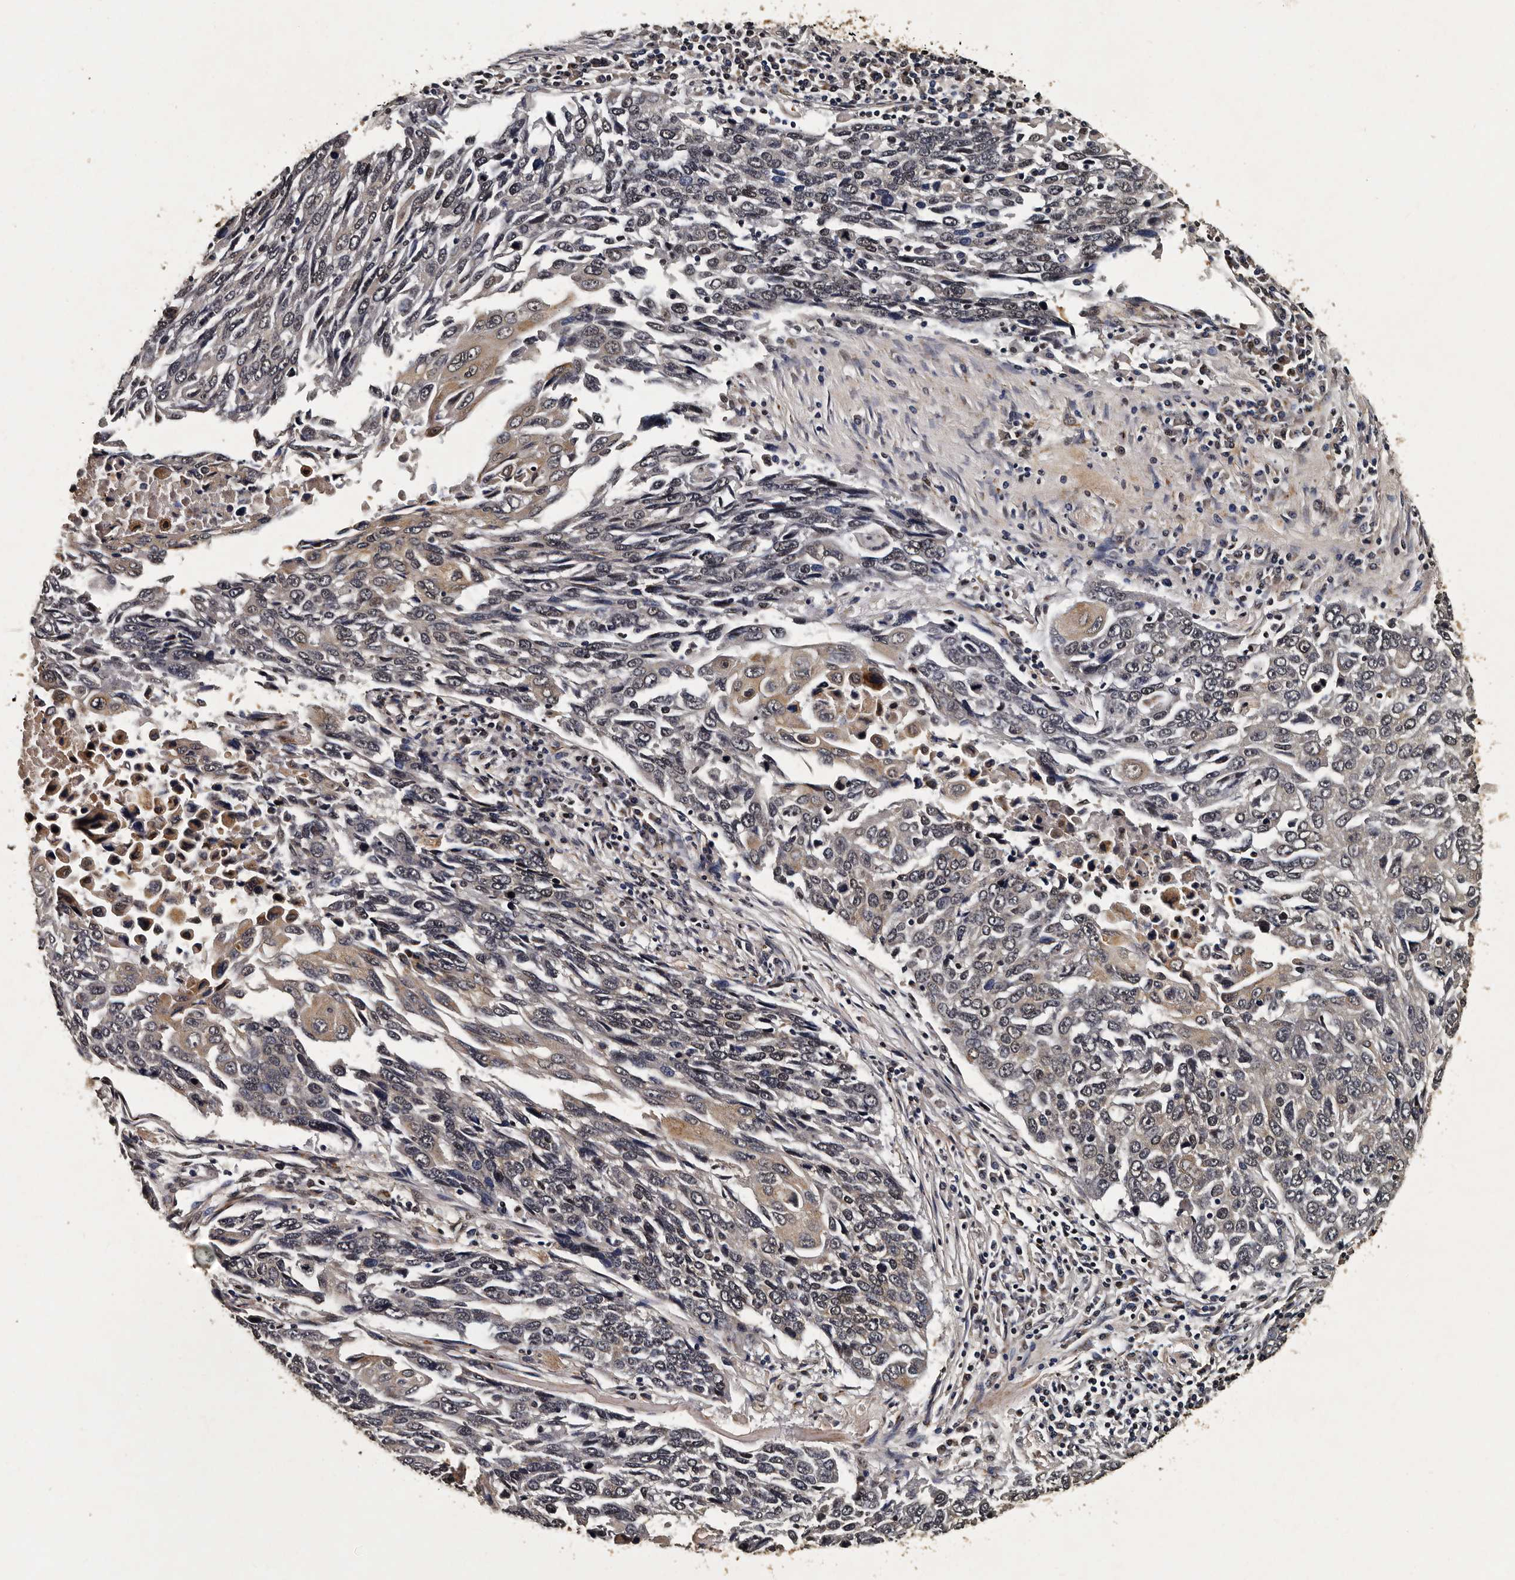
{"staining": {"intensity": "weak", "quantity": "25%-75%", "location": "cytoplasmic/membranous"}, "tissue": "lung cancer", "cell_type": "Tumor cells", "image_type": "cancer", "snomed": [{"axis": "morphology", "description": "Squamous cell carcinoma, NOS"}, {"axis": "topography", "description": "Lung"}], "caption": "Lung cancer stained with a brown dye shows weak cytoplasmic/membranous positive expression in about 25%-75% of tumor cells.", "gene": "CPNE3", "patient": {"sex": "male", "age": 66}}